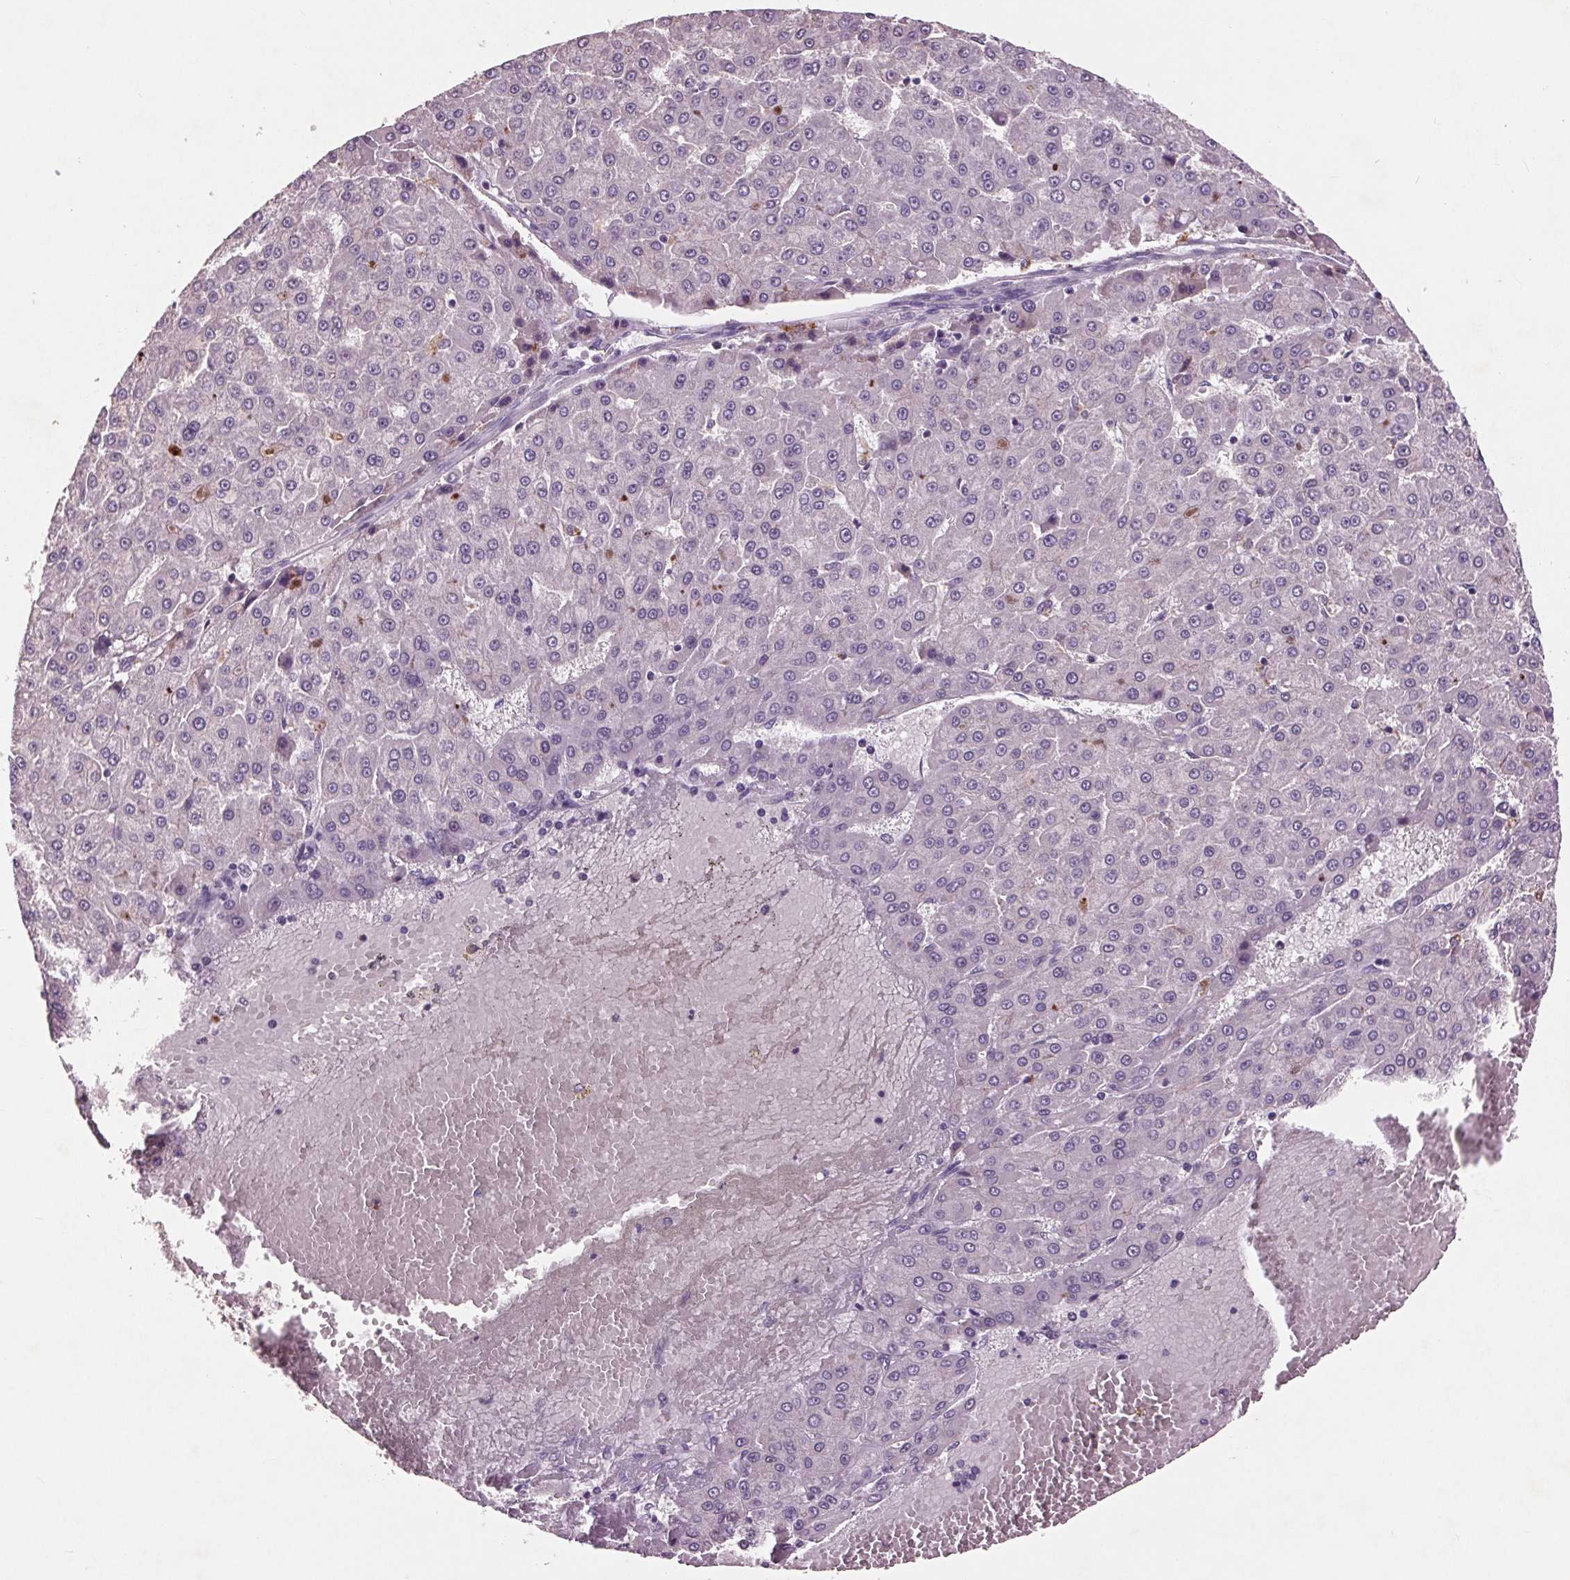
{"staining": {"intensity": "negative", "quantity": "none", "location": "none"}, "tissue": "liver cancer", "cell_type": "Tumor cells", "image_type": "cancer", "snomed": [{"axis": "morphology", "description": "Carcinoma, Hepatocellular, NOS"}, {"axis": "topography", "description": "Liver"}], "caption": "High power microscopy photomicrograph of an immunohistochemistry (IHC) image of liver cancer (hepatocellular carcinoma), revealing no significant expression in tumor cells.", "gene": "C6", "patient": {"sex": "male", "age": 78}}